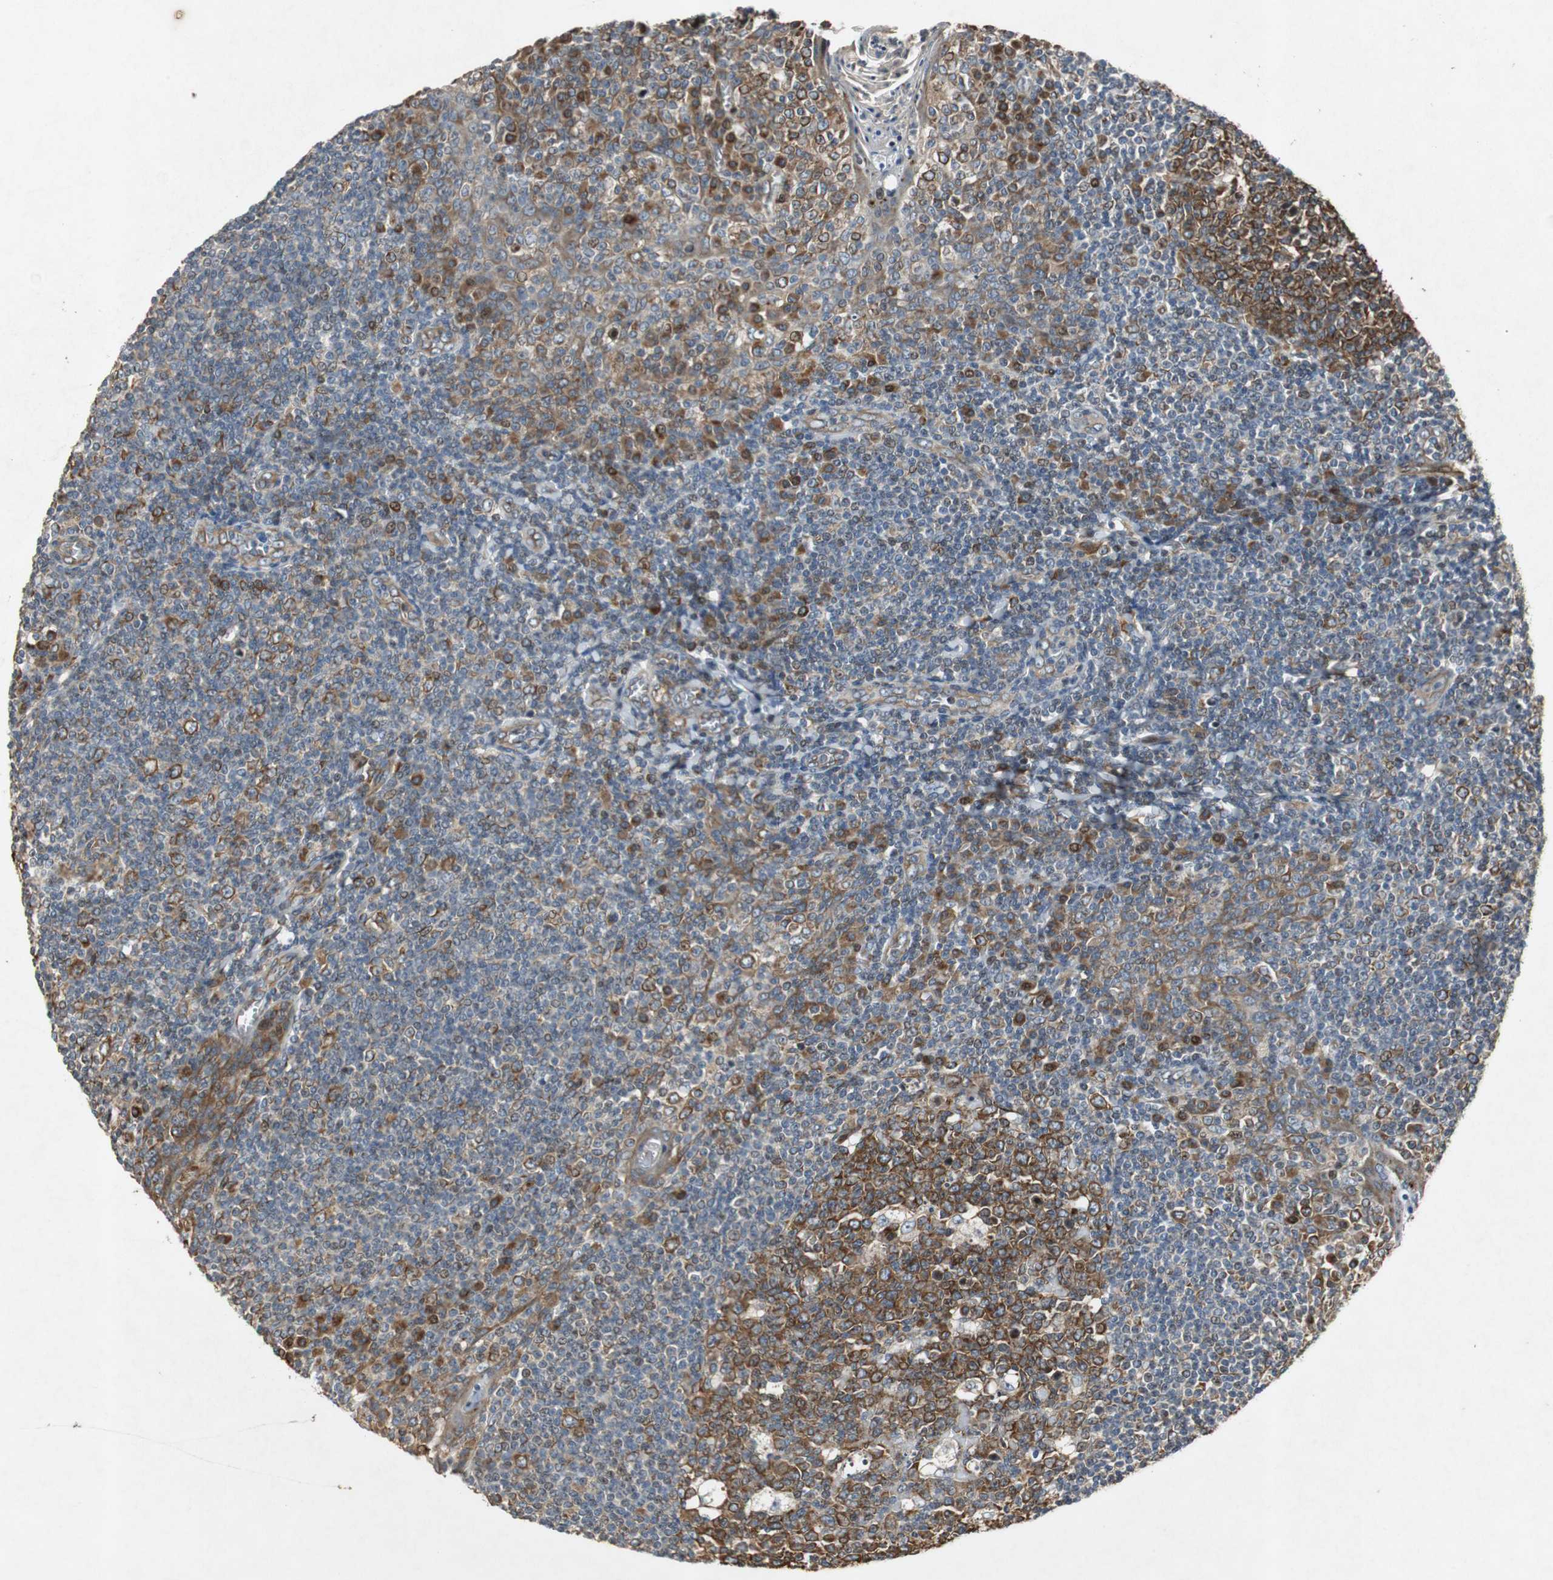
{"staining": {"intensity": "strong", "quantity": ">75%", "location": "cytoplasmic/membranous"}, "tissue": "tonsil", "cell_type": "Germinal center cells", "image_type": "normal", "snomed": [{"axis": "morphology", "description": "Normal tissue, NOS"}, {"axis": "topography", "description": "Tonsil"}], "caption": "Immunohistochemistry (IHC) of normal tonsil shows high levels of strong cytoplasmic/membranous staining in approximately >75% of germinal center cells.", "gene": "TUBA4A", "patient": {"sex": "male", "age": 31}}